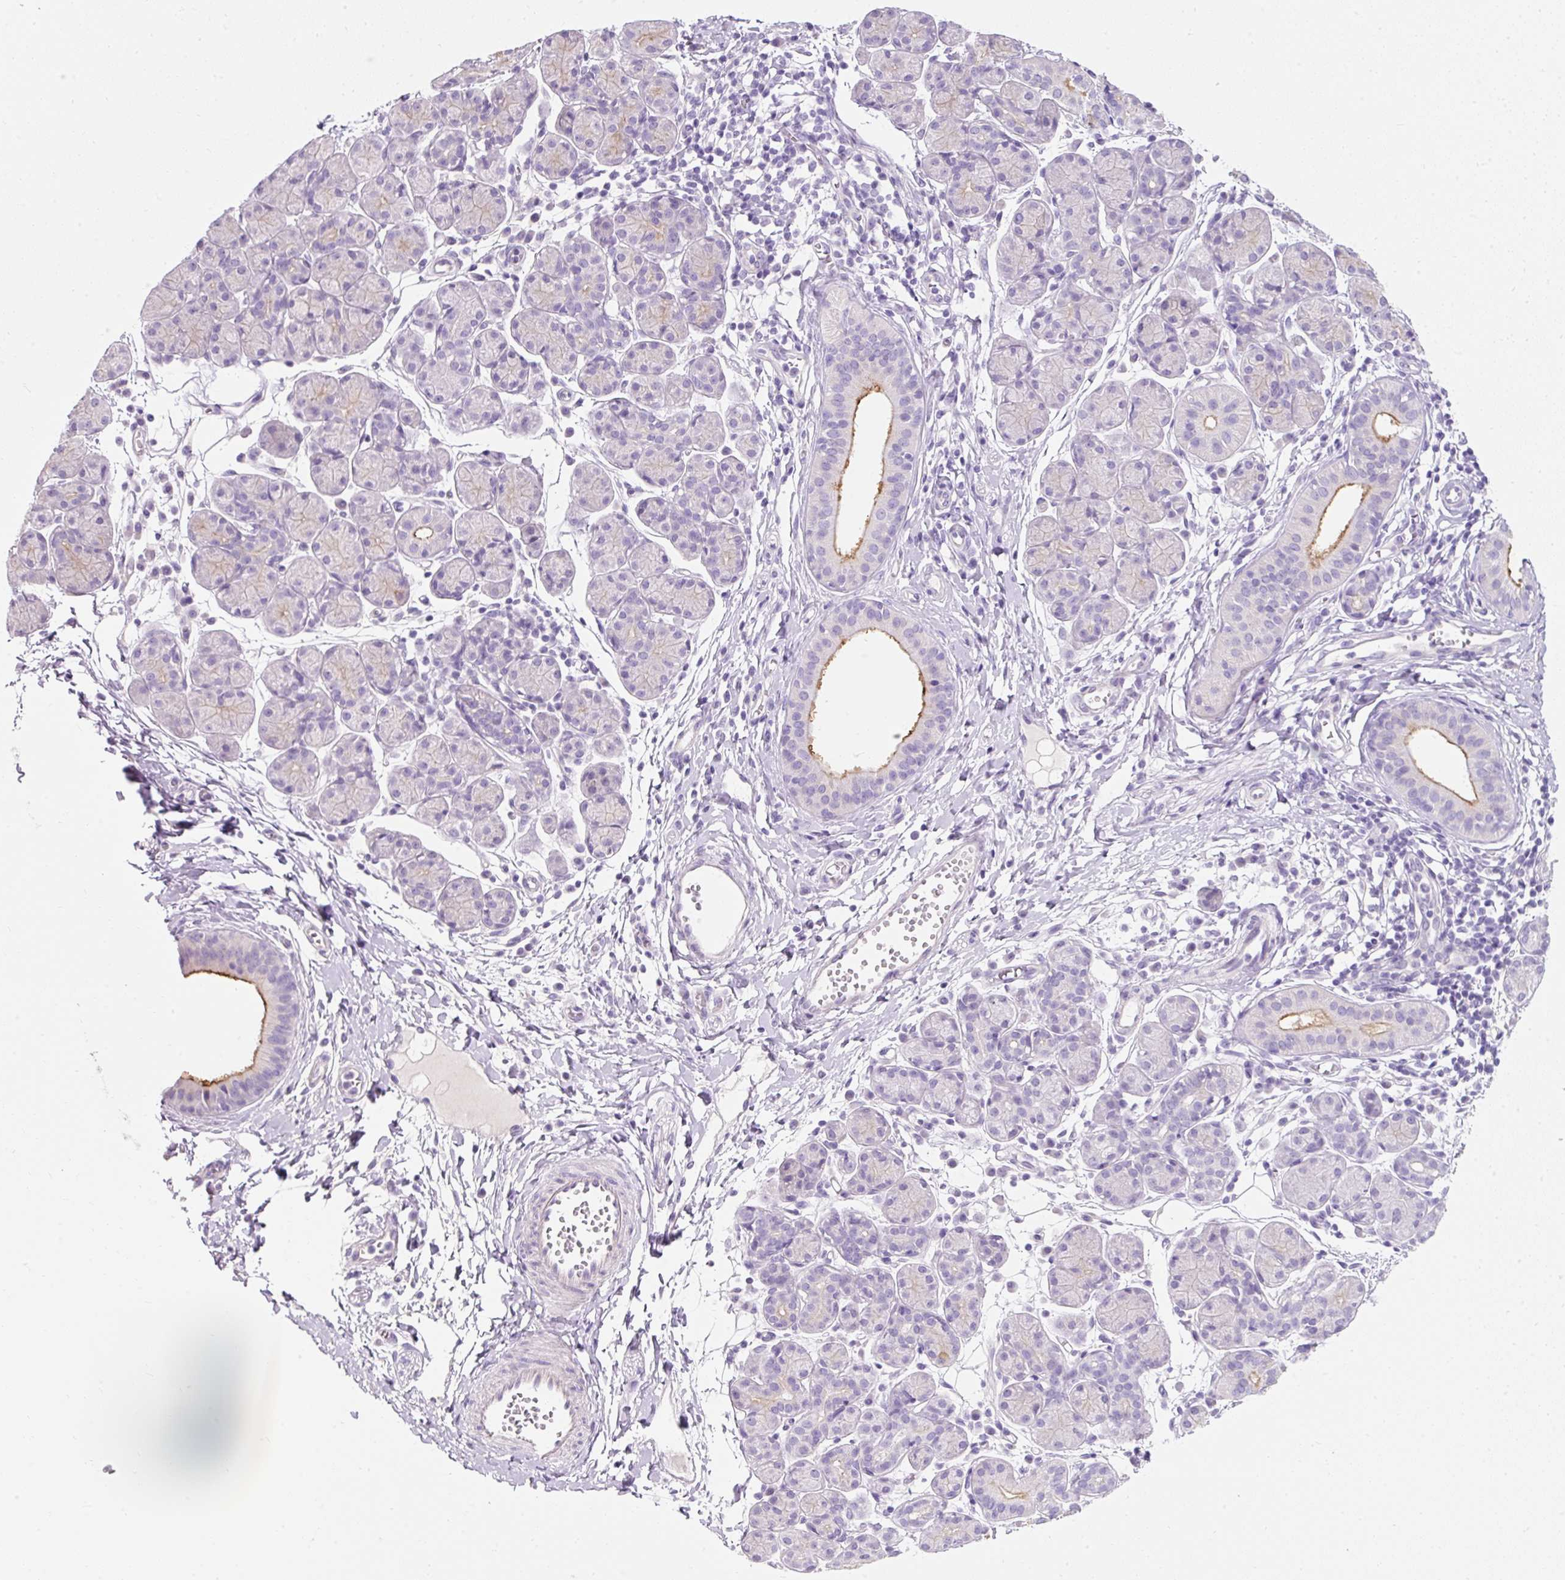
{"staining": {"intensity": "moderate", "quantity": "<25%", "location": "cytoplasmic/membranous"}, "tissue": "salivary gland", "cell_type": "Glandular cells", "image_type": "normal", "snomed": [{"axis": "morphology", "description": "Normal tissue, NOS"}, {"axis": "morphology", "description": "Inflammation, NOS"}, {"axis": "topography", "description": "Lymph node"}, {"axis": "topography", "description": "Salivary gland"}], "caption": "Immunohistochemistry photomicrograph of benign salivary gland: salivary gland stained using immunohistochemistry displays low levels of moderate protein expression localized specifically in the cytoplasmic/membranous of glandular cells, appearing as a cytoplasmic/membranous brown color.", "gene": "TMEM213", "patient": {"sex": "male", "age": 3}}